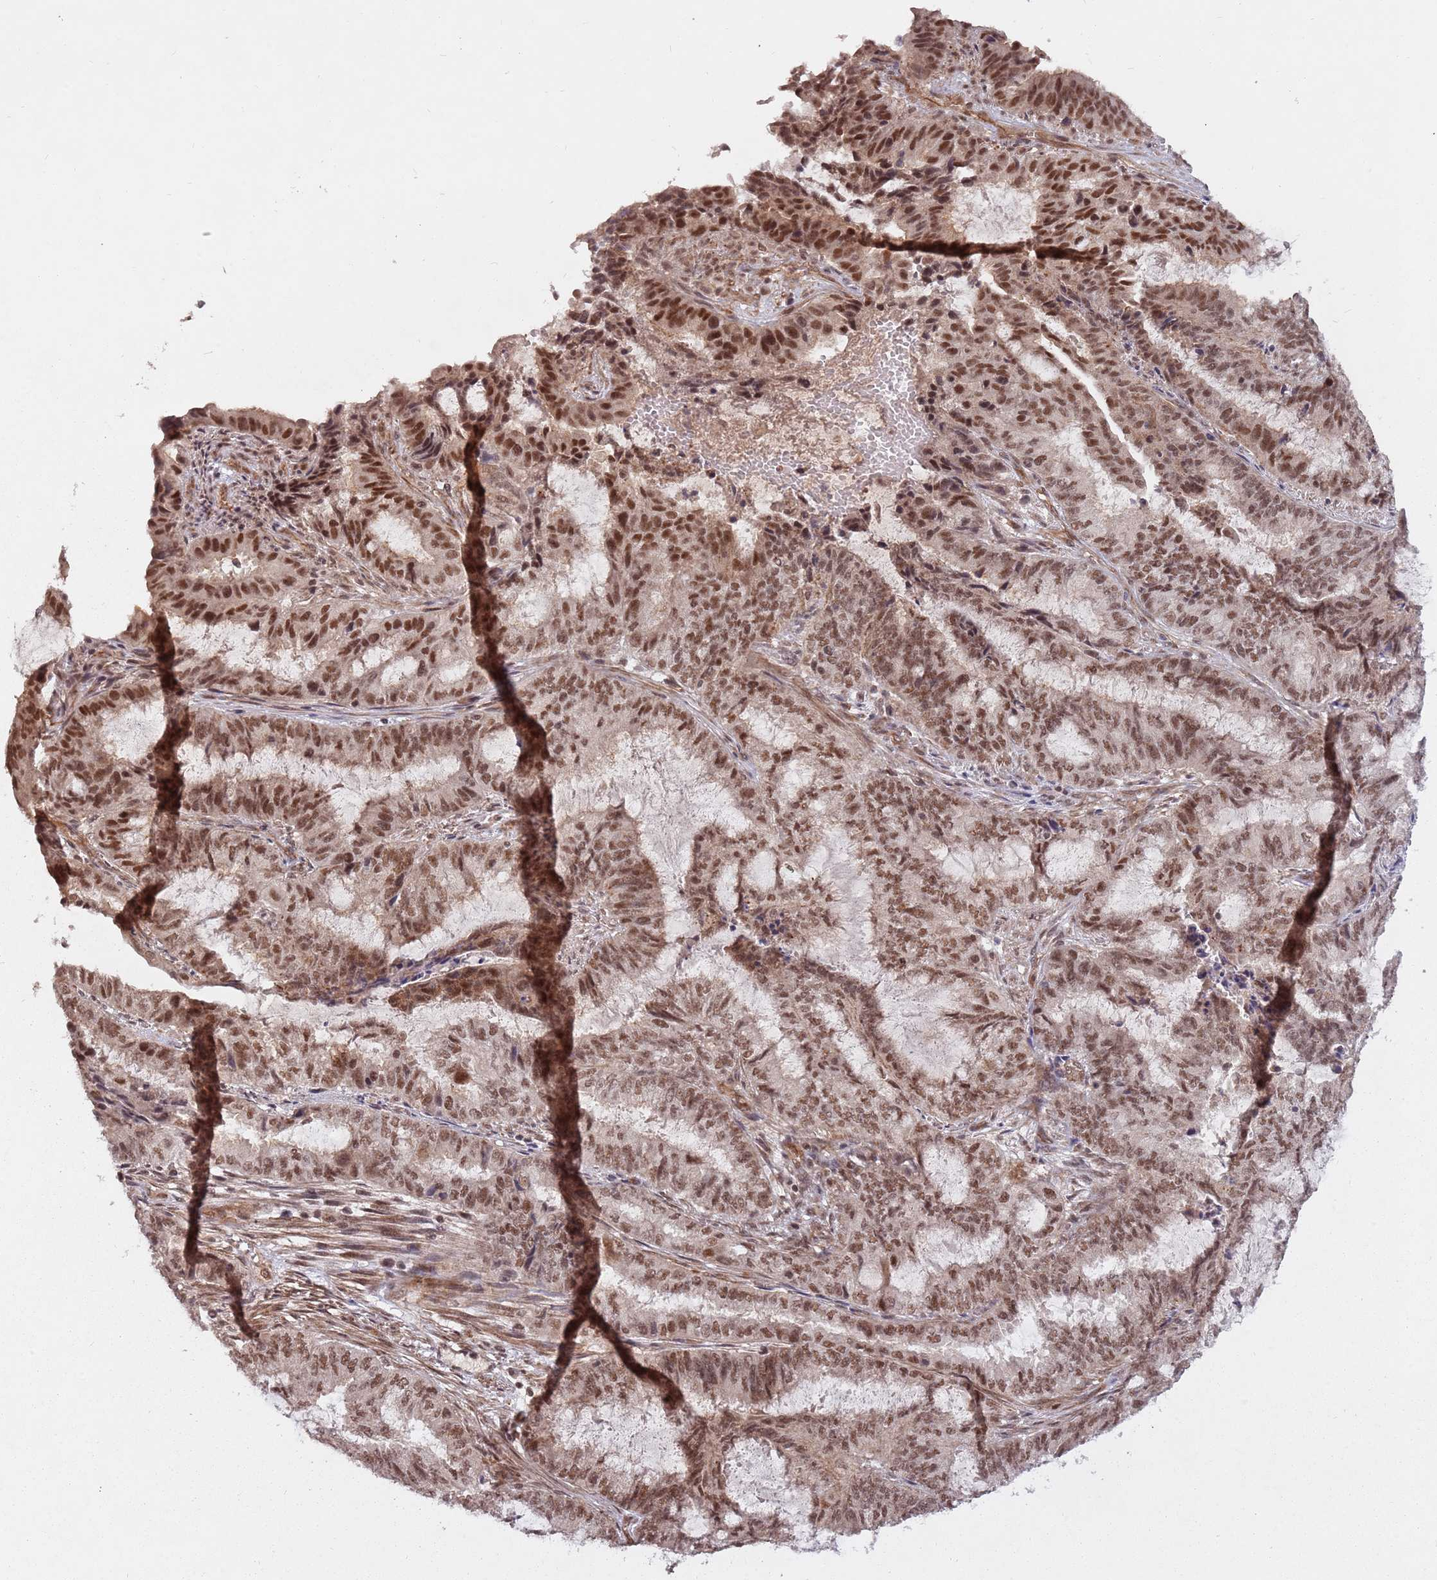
{"staining": {"intensity": "moderate", "quantity": ">75%", "location": "nuclear"}, "tissue": "endometrial cancer", "cell_type": "Tumor cells", "image_type": "cancer", "snomed": [{"axis": "morphology", "description": "Adenocarcinoma, NOS"}, {"axis": "topography", "description": "Endometrium"}], "caption": "This photomicrograph demonstrates adenocarcinoma (endometrial) stained with immunohistochemistry (IHC) to label a protein in brown. The nuclear of tumor cells show moderate positivity for the protein. Nuclei are counter-stained blue.", "gene": "SUDS3", "patient": {"sex": "female", "age": 51}}